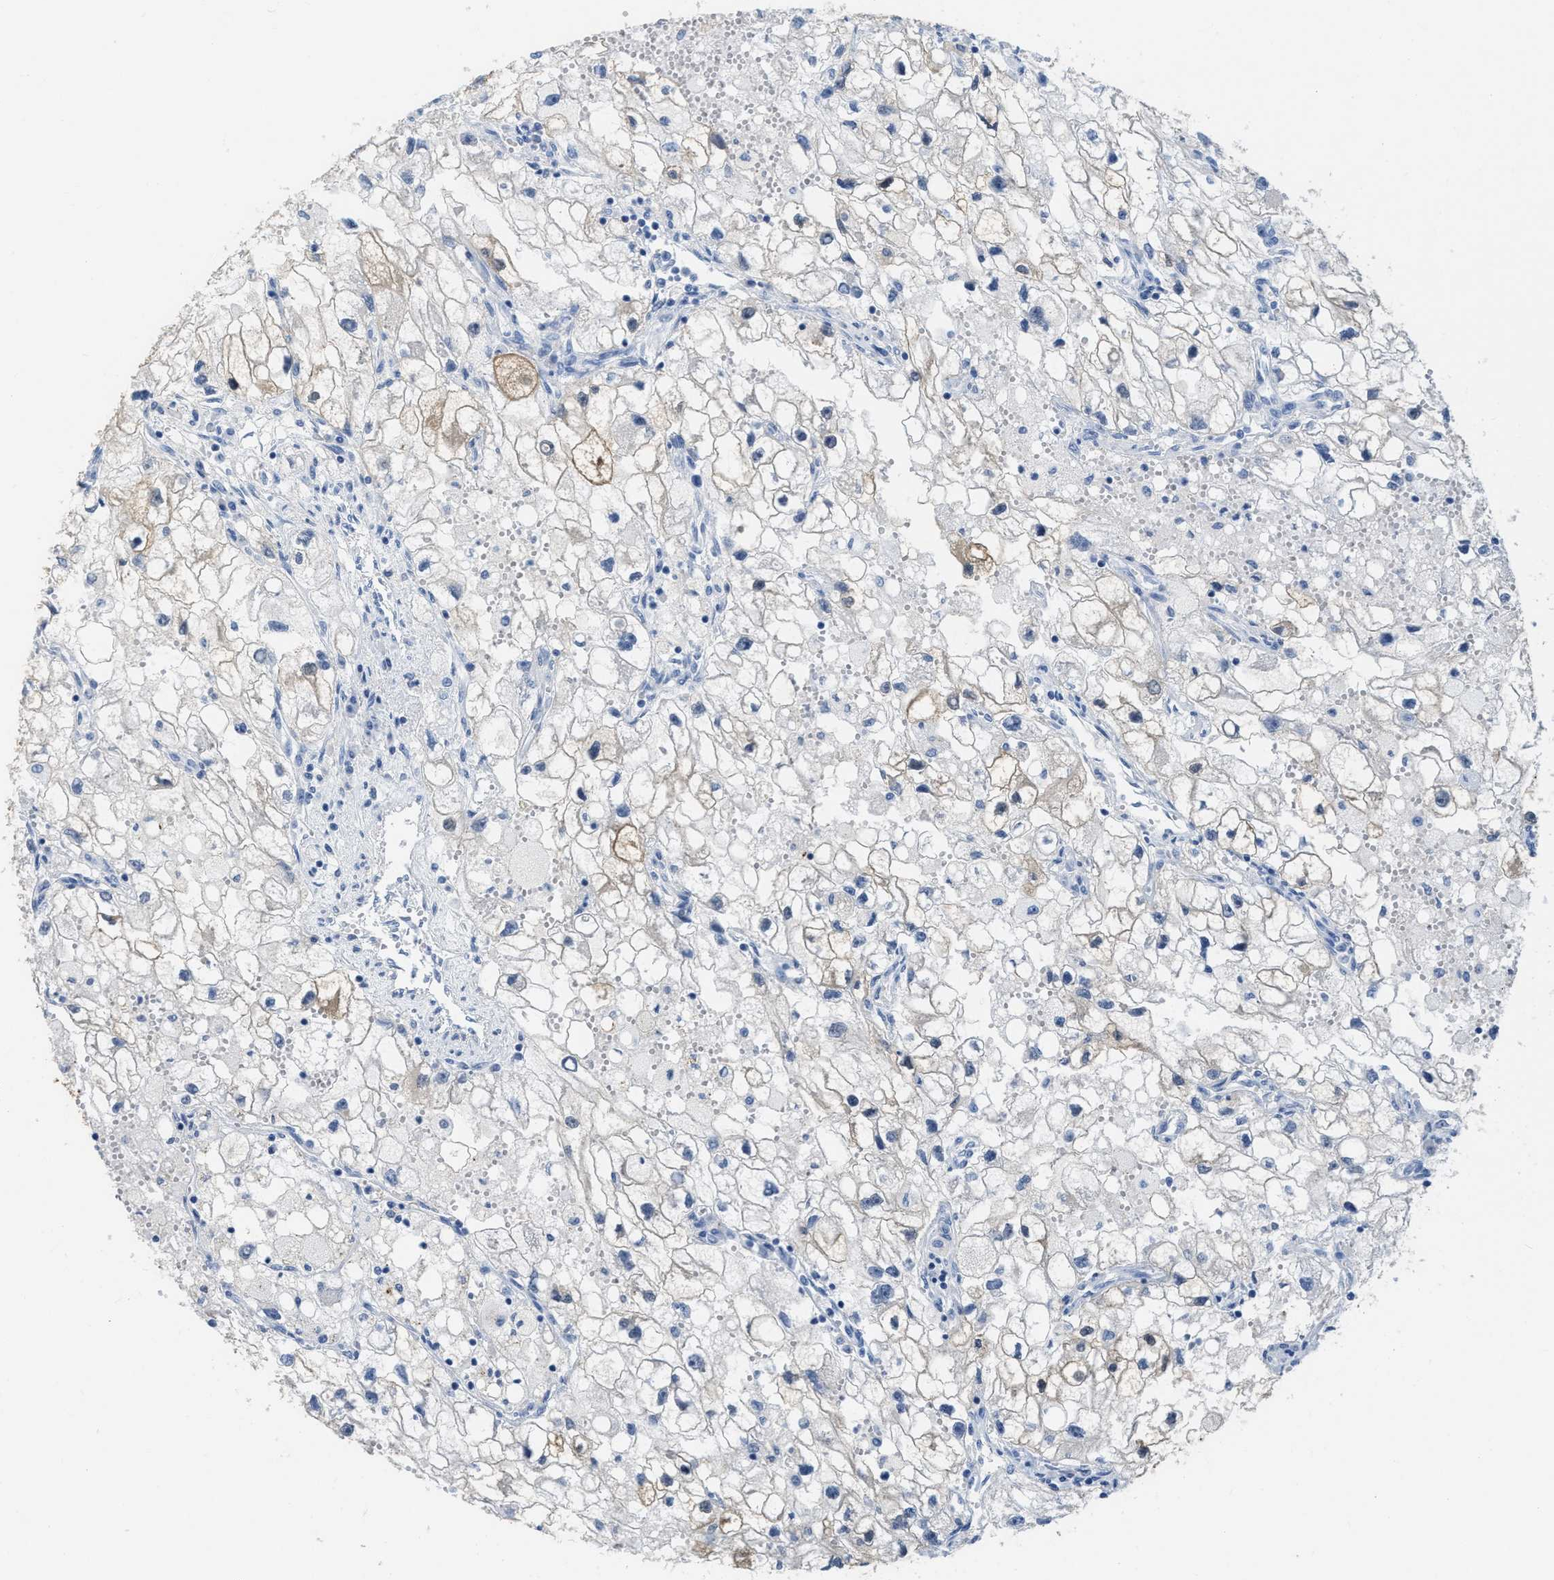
{"staining": {"intensity": "weak", "quantity": "<25%", "location": "cytoplasmic/membranous"}, "tissue": "renal cancer", "cell_type": "Tumor cells", "image_type": "cancer", "snomed": [{"axis": "morphology", "description": "Adenocarcinoma, NOS"}, {"axis": "topography", "description": "Kidney"}], "caption": "DAB immunohistochemical staining of adenocarcinoma (renal) exhibits no significant staining in tumor cells.", "gene": "CRYM", "patient": {"sex": "female", "age": 70}}